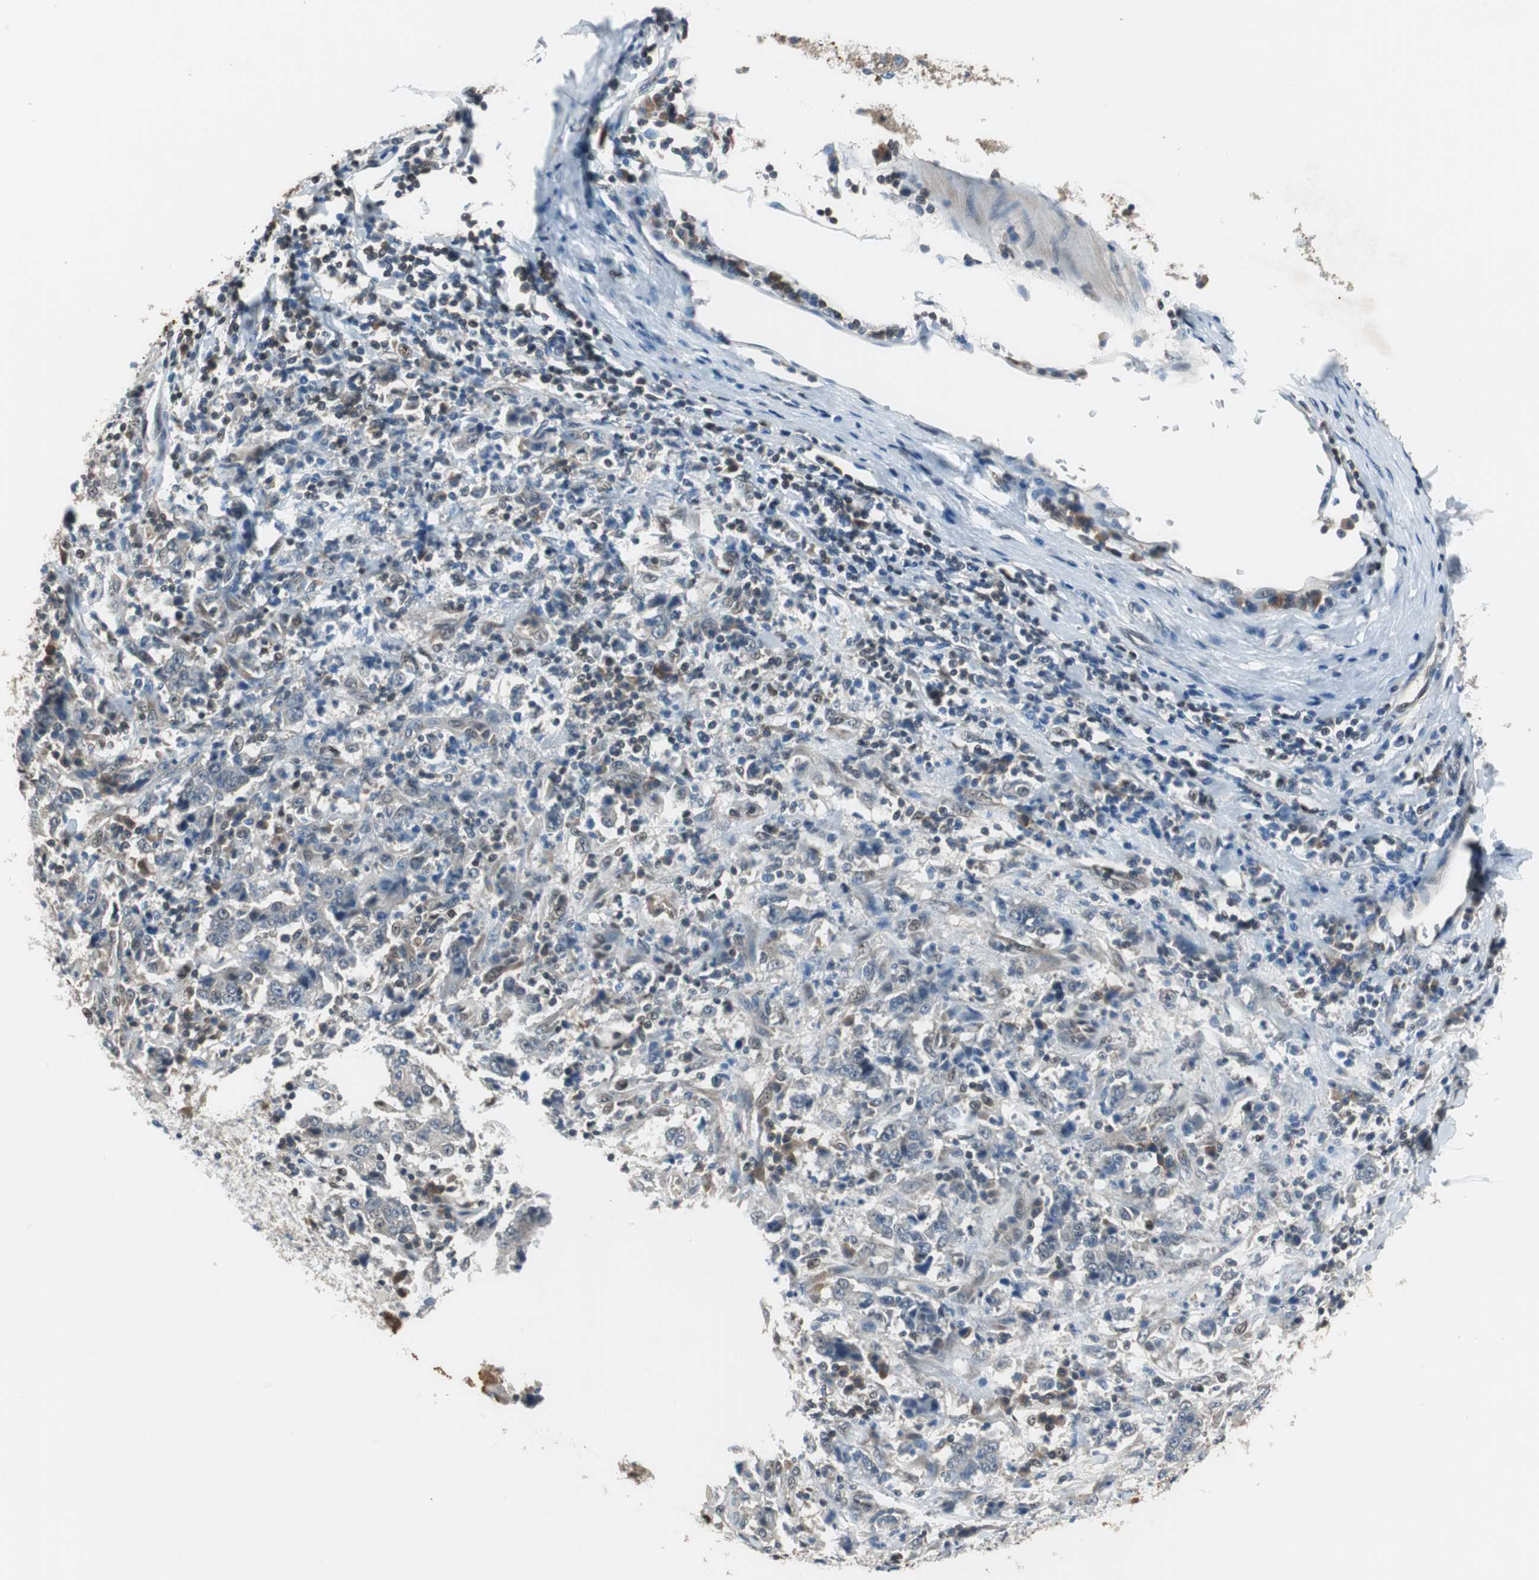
{"staining": {"intensity": "weak", "quantity": "<25%", "location": "cytoplasmic/membranous"}, "tissue": "stomach cancer", "cell_type": "Tumor cells", "image_type": "cancer", "snomed": [{"axis": "morphology", "description": "Normal tissue, NOS"}, {"axis": "morphology", "description": "Adenocarcinoma, NOS"}, {"axis": "topography", "description": "Stomach, upper"}, {"axis": "topography", "description": "Stomach"}], "caption": "Tumor cells show no significant expression in stomach adenocarcinoma.", "gene": "MAFB", "patient": {"sex": "male", "age": 59}}